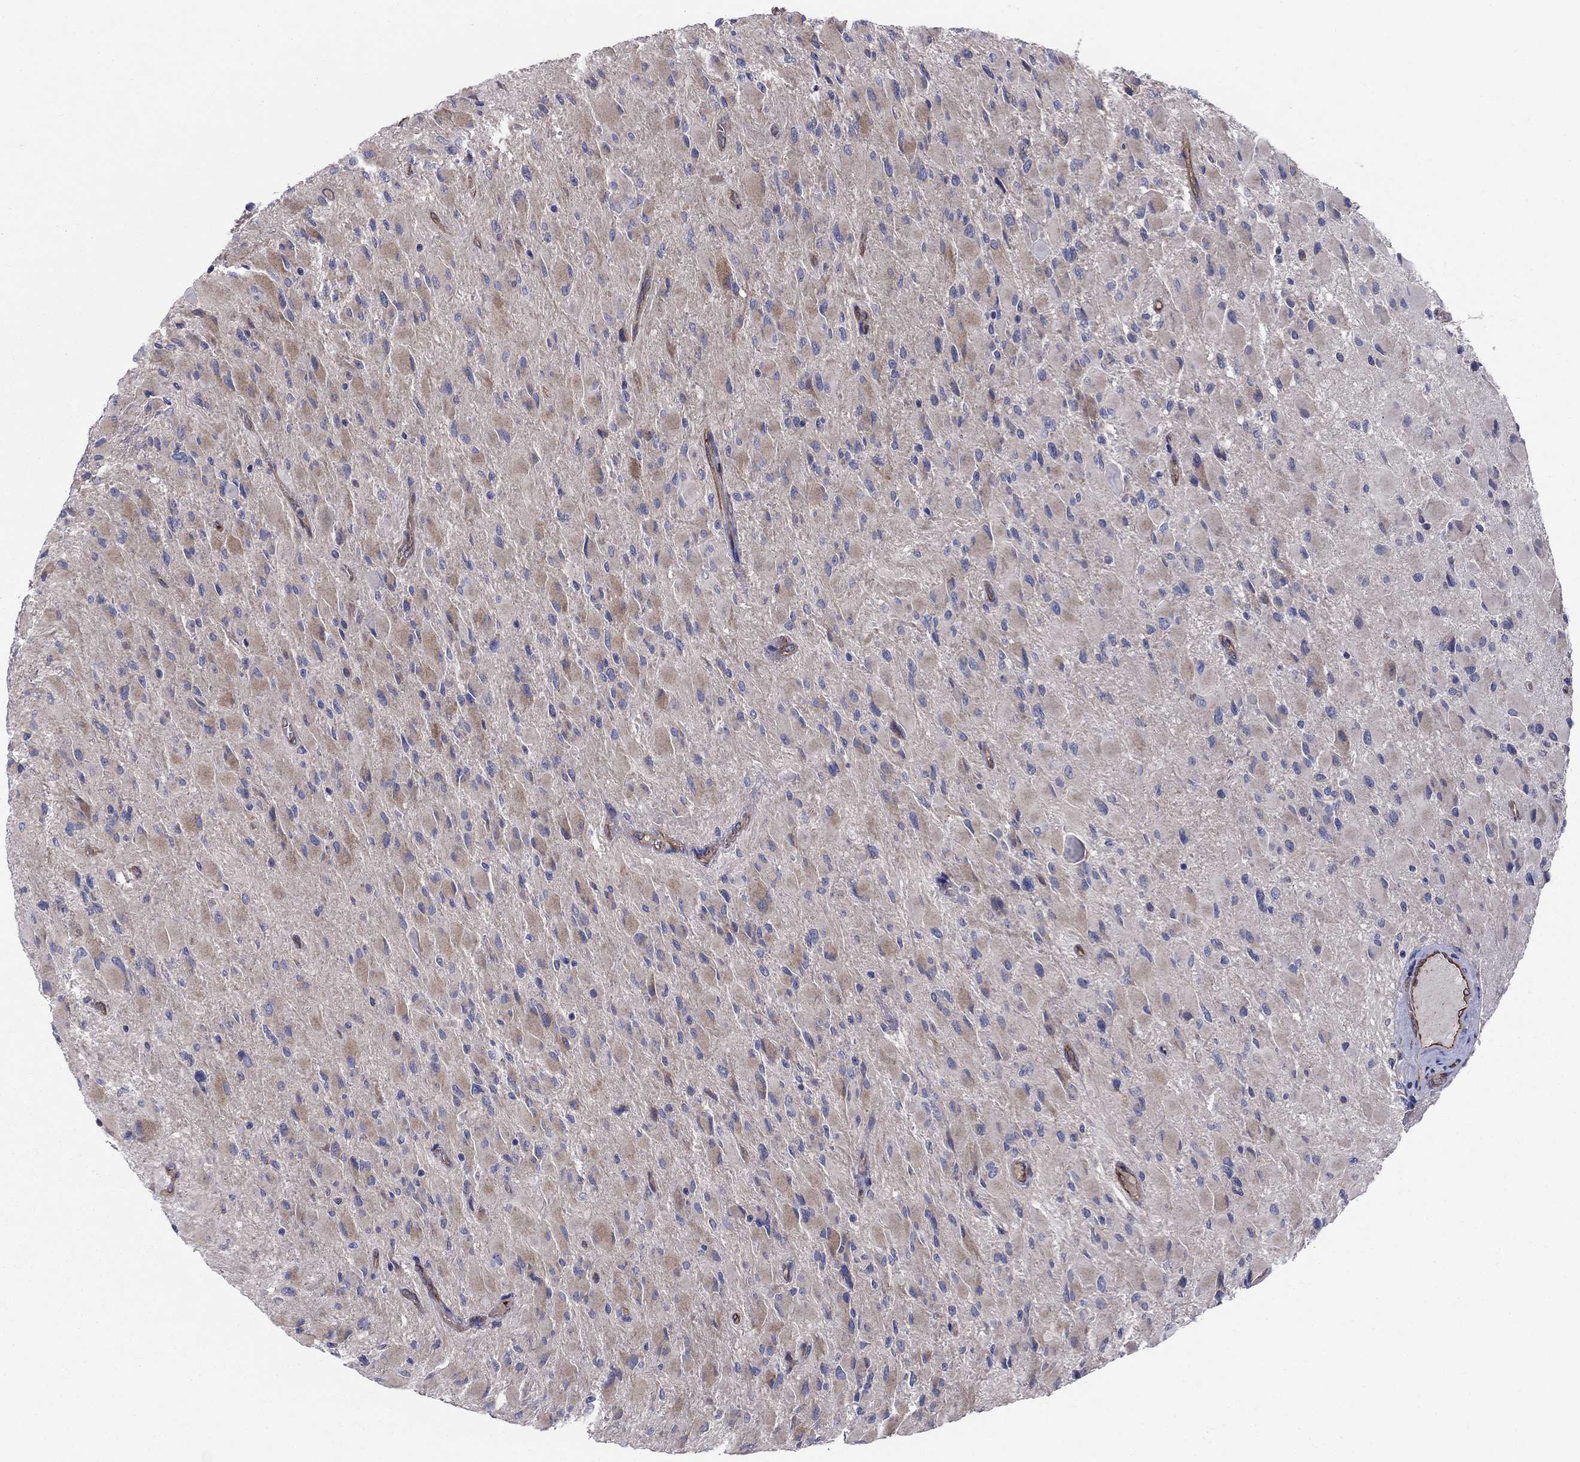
{"staining": {"intensity": "negative", "quantity": "none", "location": "none"}, "tissue": "glioma", "cell_type": "Tumor cells", "image_type": "cancer", "snomed": [{"axis": "morphology", "description": "Glioma, malignant, High grade"}, {"axis": "topography", "description": "Cerebral cortex"}], "caption": "Micrograph shows no protein staining in tumor cells of glioma tissue.", "gene": "EMP2", "patient": {"sex": "female", "age": 36}}